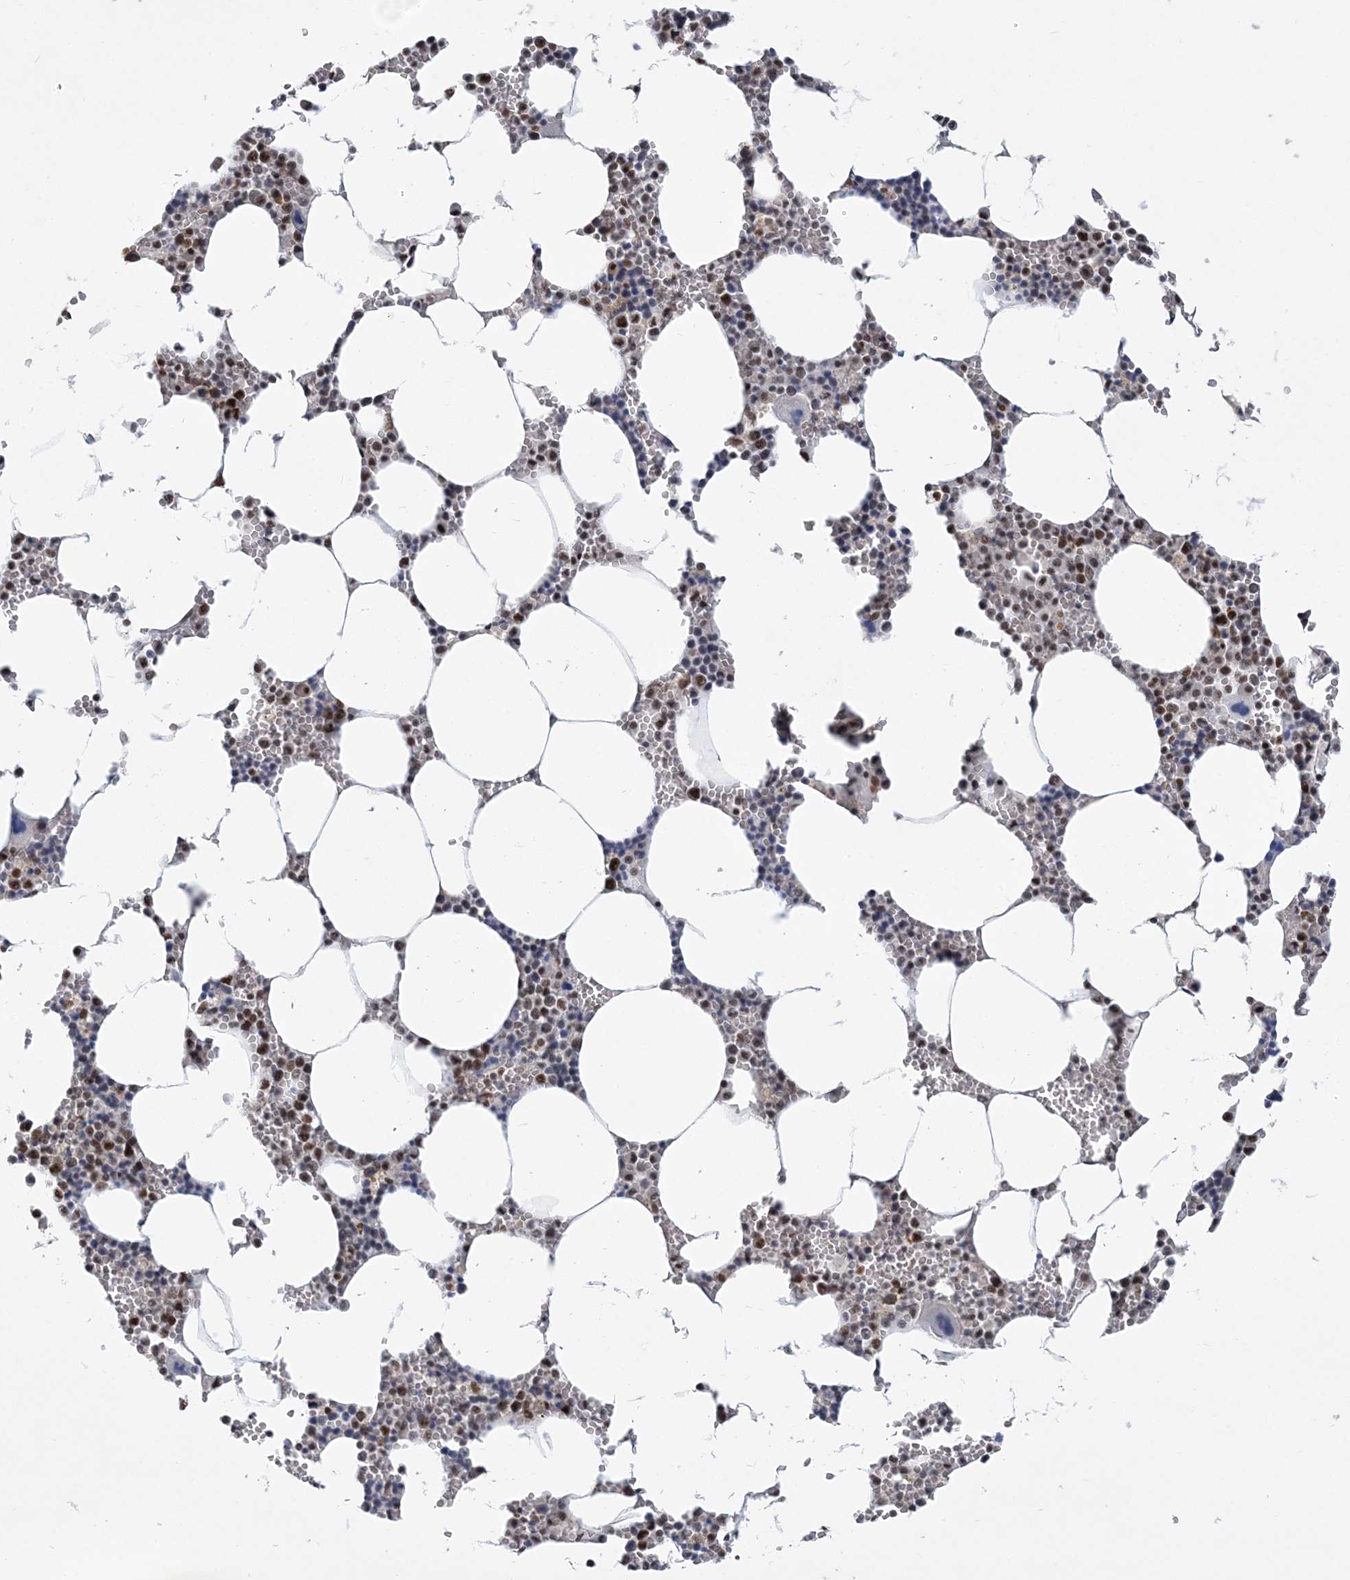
{"staining": {"intensity": "strong", "quantity": "25%-75%", "location": "nuclear"}, "tissue": "bone marrow", "cell_type": "Hematopoietic cells", "image_type": "normal", "snomed": [{"axis": "morphology", "description": "Normal tissue, NOS"}, {"axis": "topography", "description": "Bone marrow"}], "caption": "Immunohistochemistry of benign bone marrow displays high levels of strong nuclear expression in approximately 25%-75% of hematopoietic cells. The staining is performed using DAB (3,3'-diaminobenzidine) brown chromogen to label protein expression. The nuclei are counter-stained blue using hematoxylin.", "gene": "PLRG1", "patient": {"sex": "male", "age": 70}}